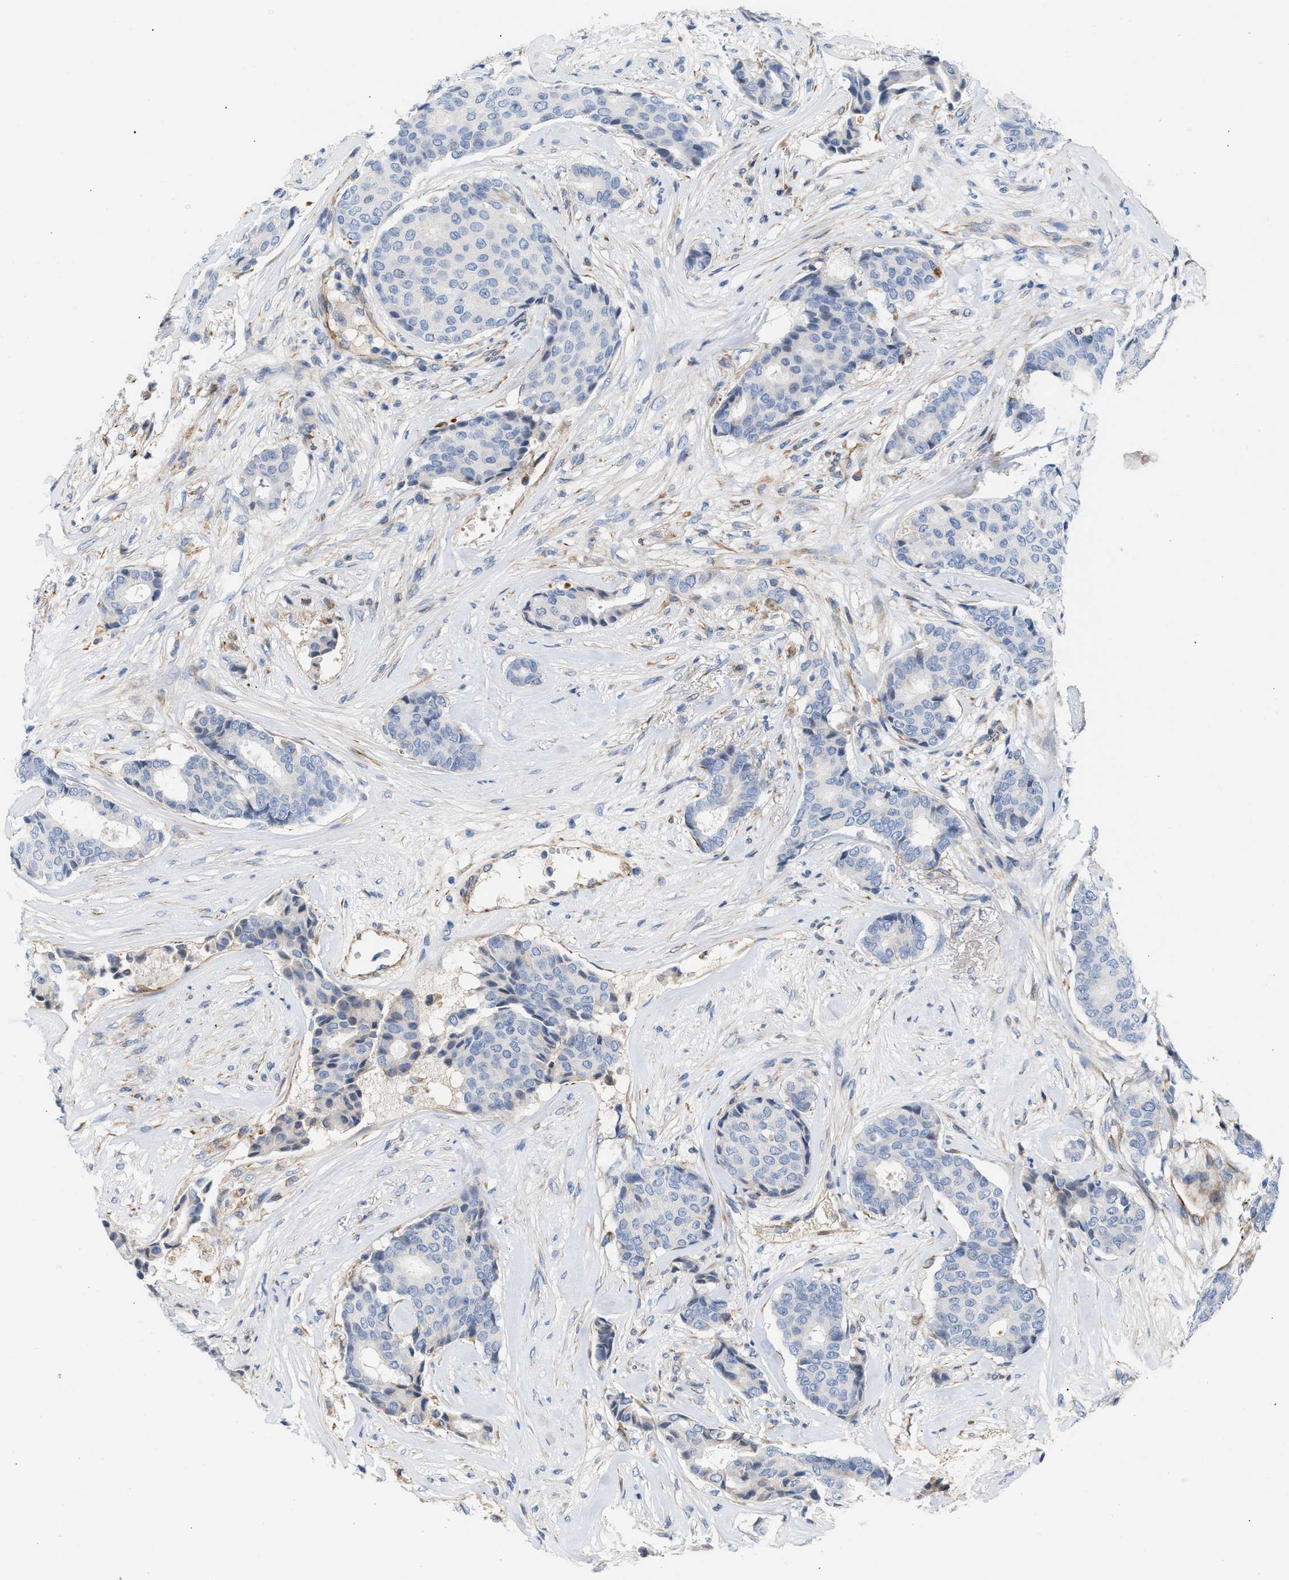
{"staining": {"intensity": "negative", "quantity": "none", "location": "none"}, "tissue": "breast cancer", "cell_type": "Tumor cells", "image_type": "cancer", "snomed": [{"axis": "morphology", "description": "Duct carcinoma"}, {"axis": "topography", "description": "Breast"}], "caption": "Immunohistochemical staining of breast intraductal carcinoma exhibits no significant staining in tumor cells. (IHC, brightfield microscopy, high magnification).", "gene": "TFPI", "patient": {"sex": "female", "age": 75}}